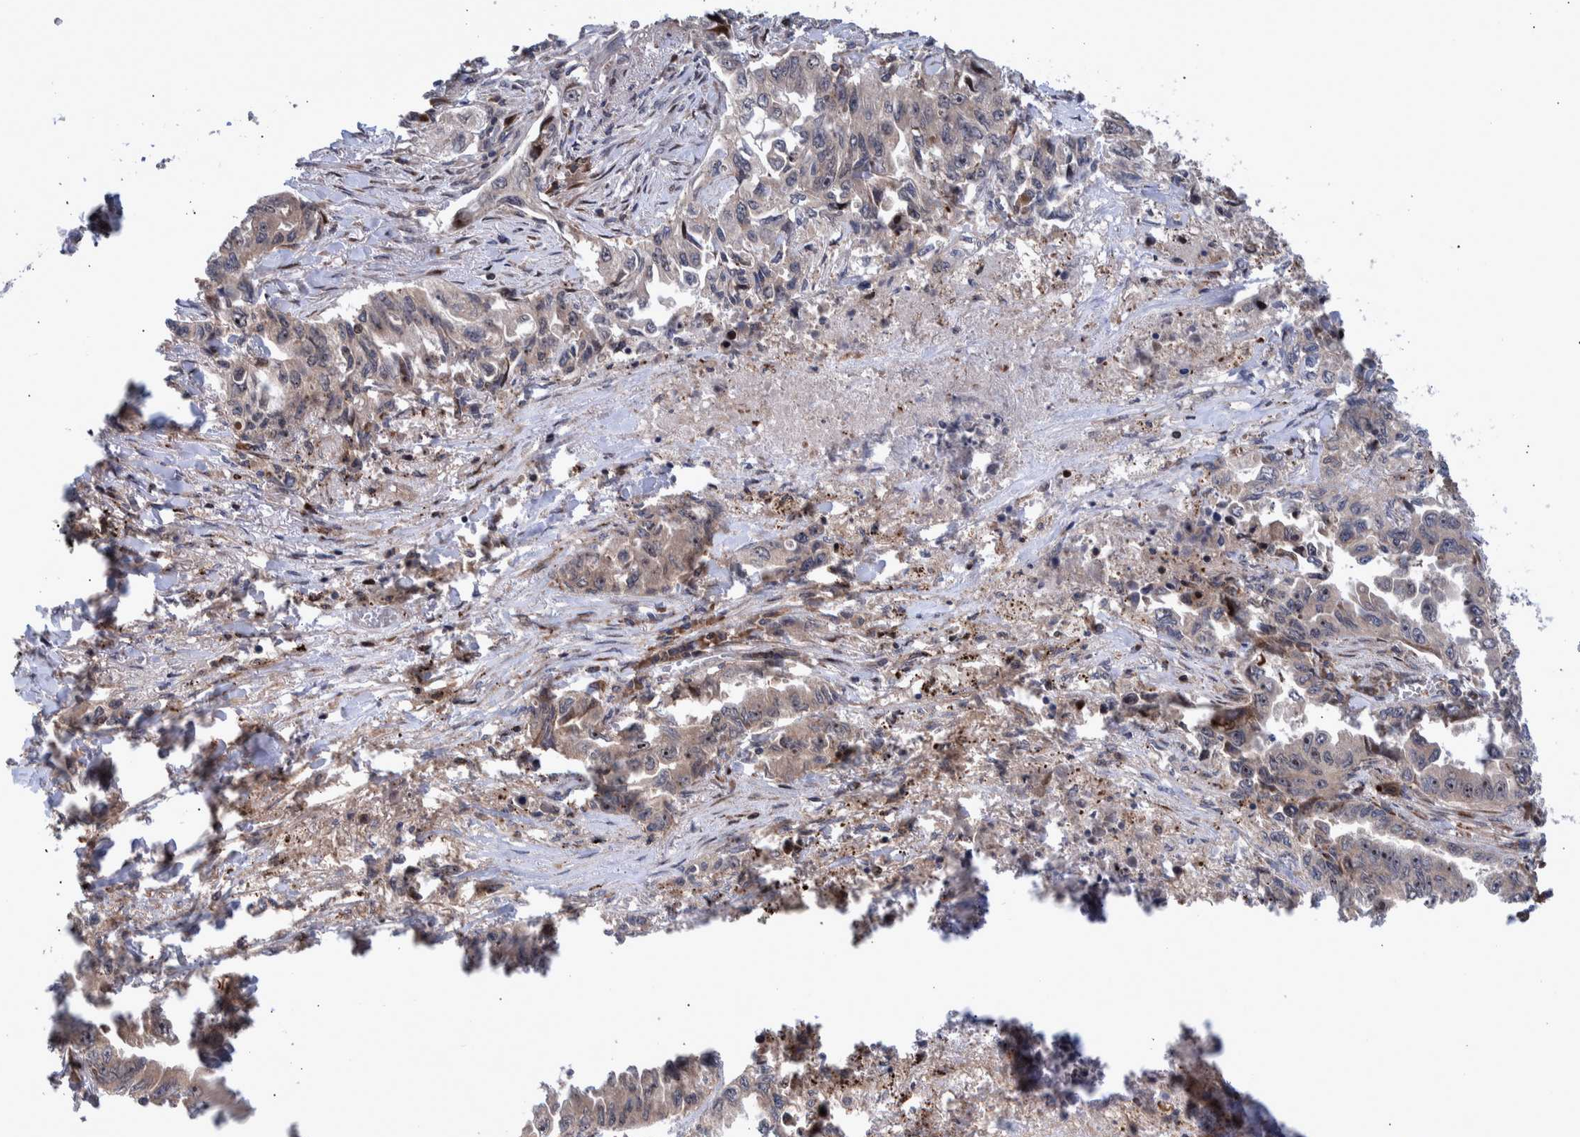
{"staining": {"intensity": "weak", "quantity": "25%-75%", "location": "cytoplasmic/membranous"}, "tissue": "lung cancer", "cell_type": "Tumor cells", "image_type": "cancer", "snomed": [{"axis": "morphology", "description": "Adenocarcinoma, NOS"}, {"axis": "topography", "description": "Lung"}], "caption": "IHC histopathology image of human lung cancer (adenocarcinoma) stained for a protein (brown), which demonstrates low levels of weak cytoplasmic/membranous positivity in approximately 25%-75% of tumor cells.", "gene": "SHISA6", "patient": {"sex": "female", "age": 51}}